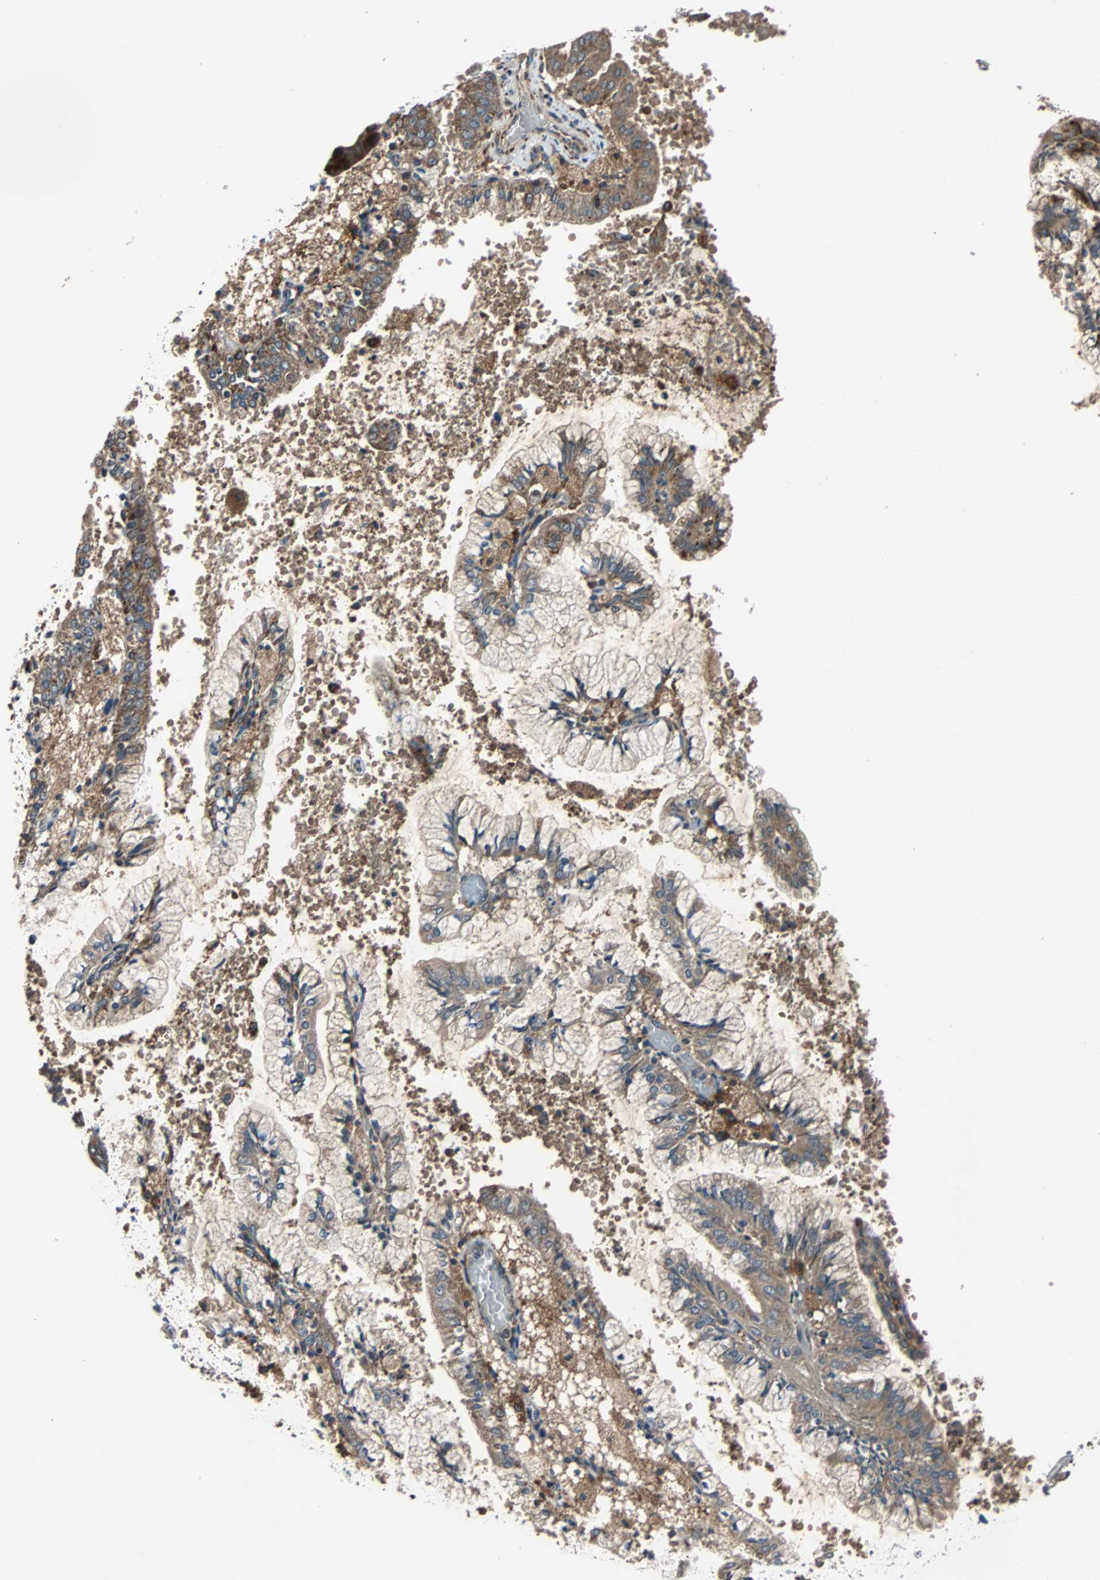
{"staining": {"intensity": "moderate", "quantity": ">75%", "location": "cytoplasmic/membranous"}, "tissue": "endometrial cancer", "cell_type": "Tumor cells", "image_type": "cancer", "snomed": [{"axis": "morphology", "description": "Adenocarcinoma, NOS"}, {"axis": "topography", "description": "Endometrium"}], "caption": "This histopathology image exhibits immunohistochemistry (IHC) staining of human endometrial cancer (adenocarcinoma), with medium moderate cytoplasmic/membranous expression in about >75% of tumor cells.", "gene": "ARF1", "patient": {"sex": "female", "age": 63}}